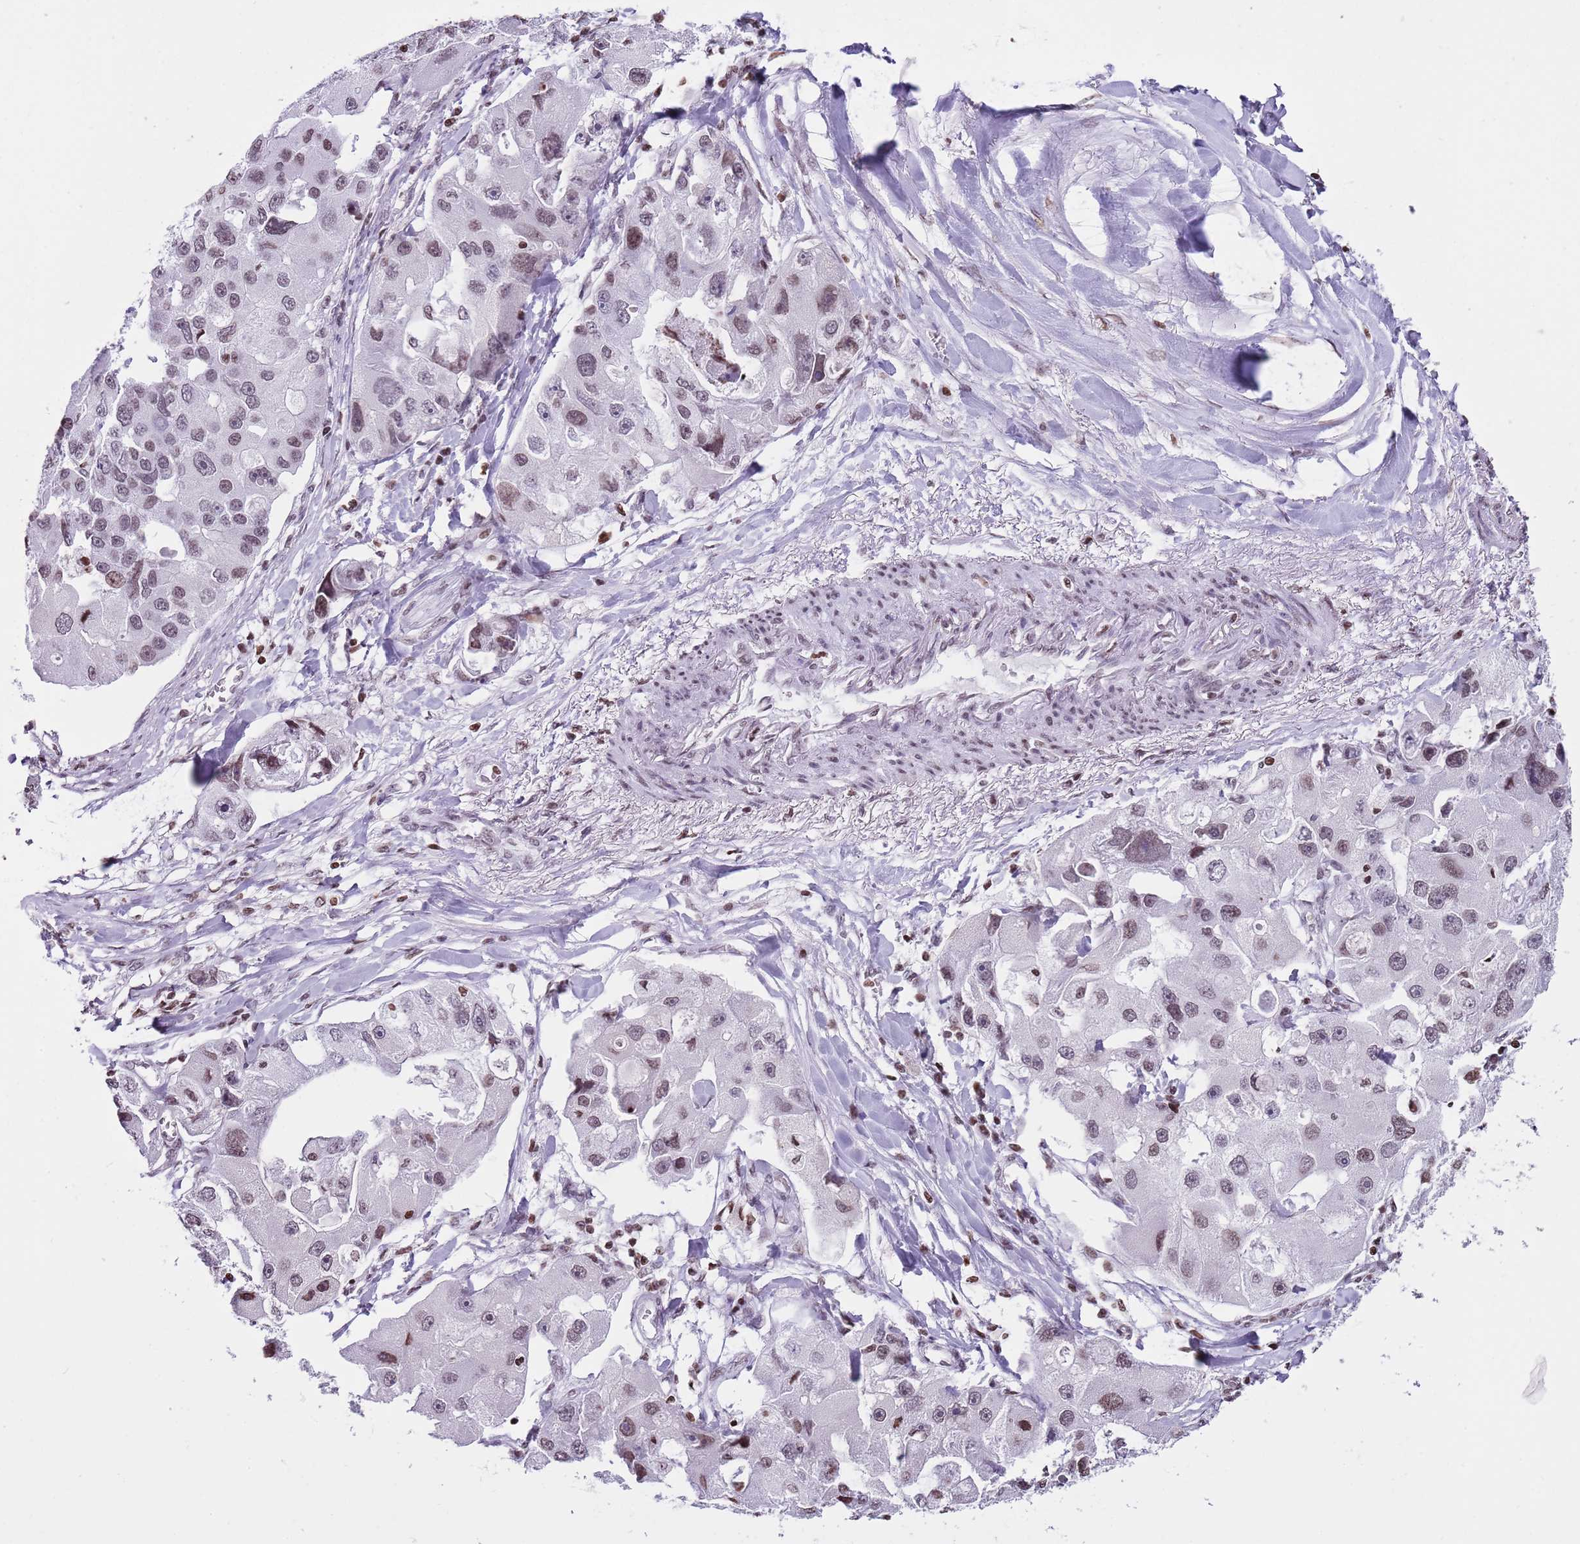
{"staining": {"intensity": "moderate", "quantity": "25%-75%", "location": "nuclear"}, "tissue": "lung cancer", "cell_type": "Tumor cells", "image_type": "cancer", "snomed": [{"axis": "morphology", "description": "Adenocarcinoma, NOS"}, {"axis": "topography", "description": "Lung"}], "caption": "Immunohistochemical staining of human adenocarcinoma (lung) exhibits medium levels of moderate nuclear protein expression in approximately 25%-75% of tumor cells. (IHC, brightfield microscopy, high magnification).", "gene": "KPNA3", "patient": {"sex": "female", "age": 54}}